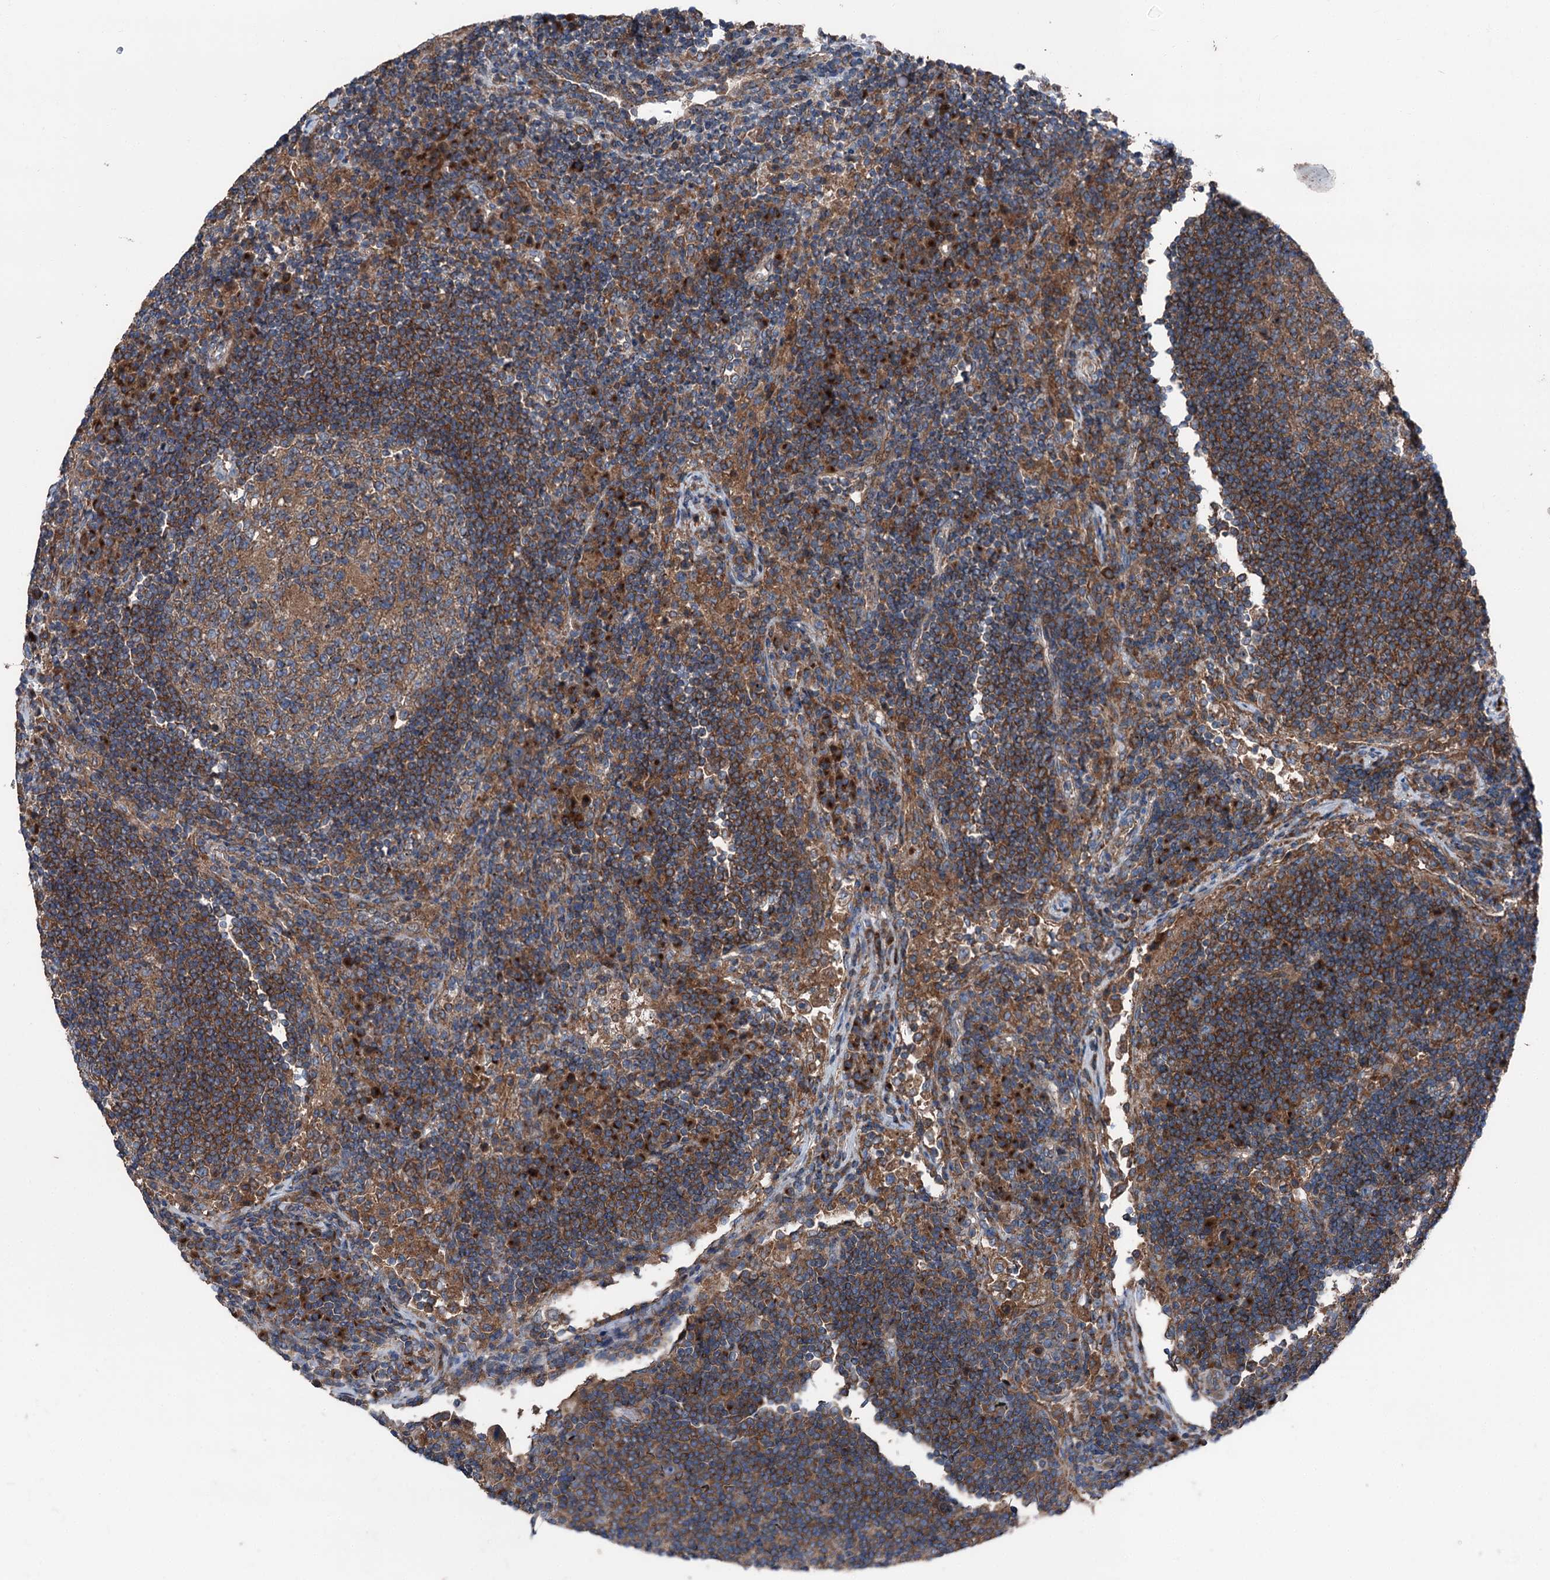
{"staining": {"intensity": "moderate", "quantity": "25%-75%", "location": "cytoplasmic/membranous"}, "tissue": "lymph node", "cell_type": "Germinal center cells", "image_type": "normal", "snomed": [{"axis": "morphology", "description": "Normal tissue, NOS"}, {"axis": "topography", "description": "Lymph node"}], "caption": "High-magnification brightfield microscopy of unremarkable lymph node stained with DAB (3,3'-diaminobenzidine) (brown) and counterstained with hematoxylin (blue). germinal center cells exhibit moderate cytoplasmic/membranous expression is appreciated in approximately25%-75% of cells. Using DAB (3,3'-diaminobenzidine) (brown) and hematoxylin (blue) stains, captured at high magnification using brightfield microscopy.", "gene": "RUFY1", "patient": {"sex": "female", "age": 53}}